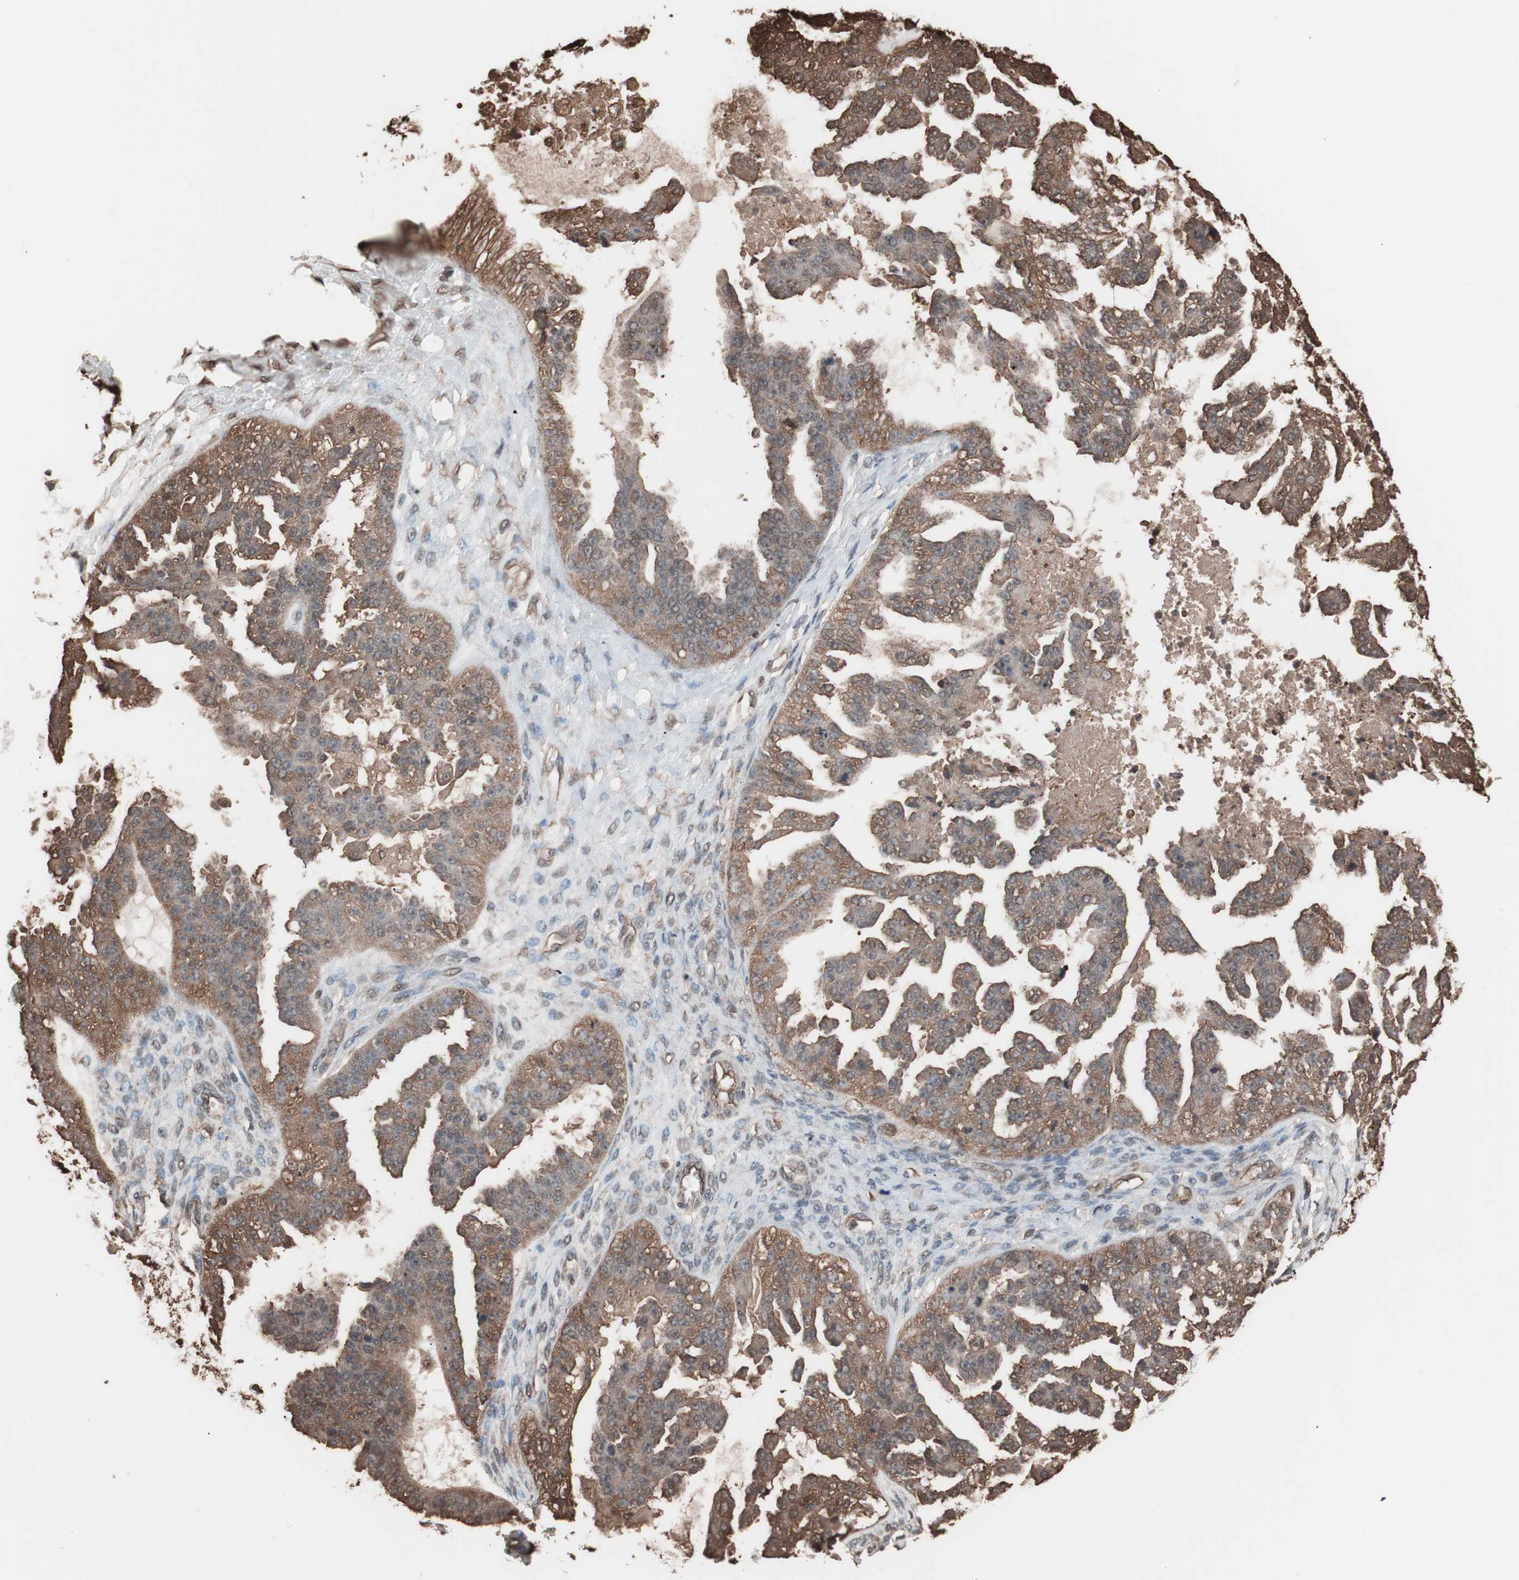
{"staining": {"intensity": "moderate", "quantity": ">75%", "location": "cytoplasmic/membranous"}, "tissue": "ovarian cancer", "cell_type": "Tumor cells", "image_type": "cancer", "snomed": [{"axis": "morphology", "description": "Carcinoma, NOS"}, {"axis": "topography", "description": "Soft tissue"}, {"axis": "topography", "description": "Ovary"}], "caption": "A photomicrograph showing moderate cytoplasmic/membranous positivity in about >75% of tumor cells in ovarian carcinoma, as visualized by brown immunohistochemical staining.", "gene": "CALM2", "patient": {"sex": "female", "age": 54}}